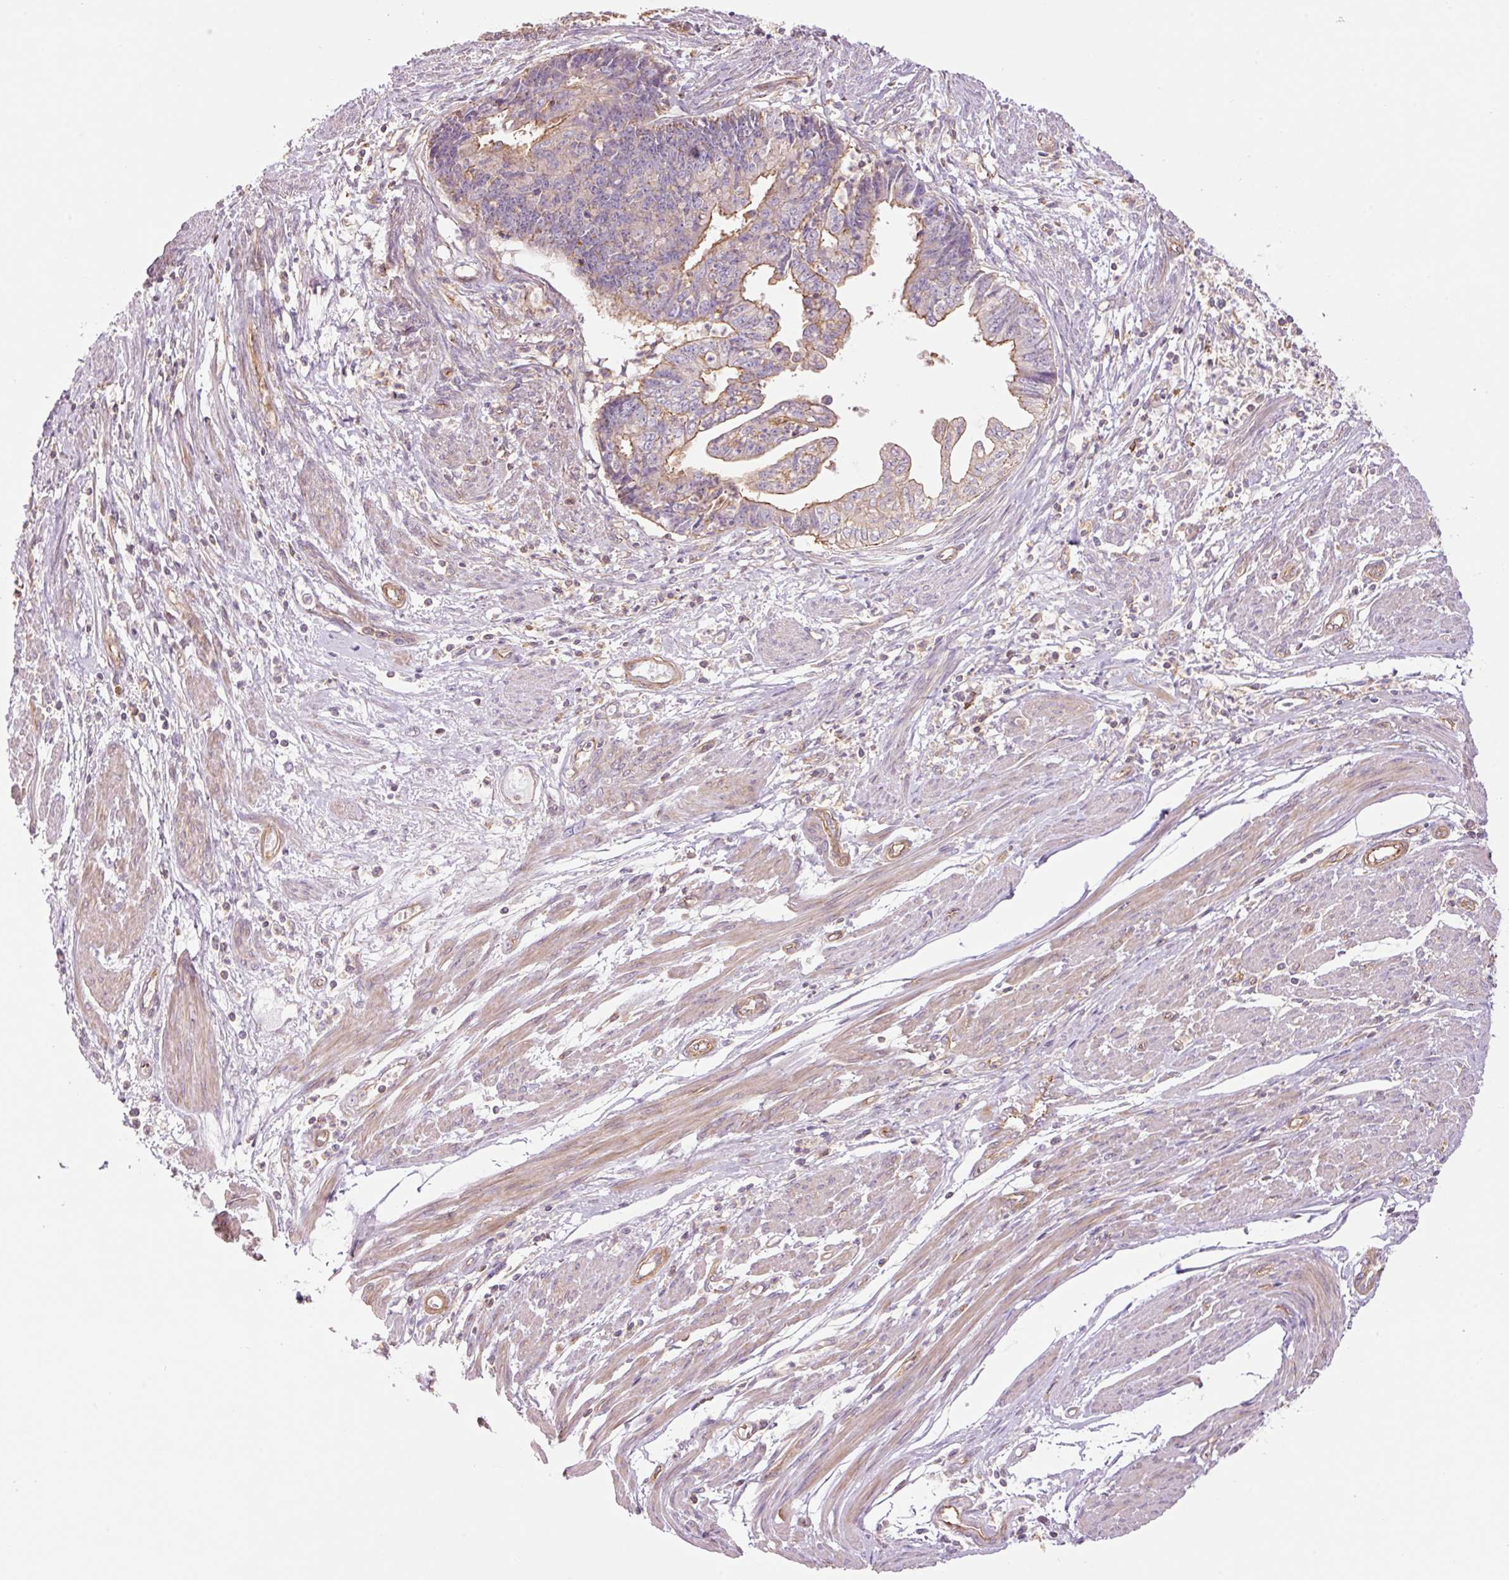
{"staining": {"intensity": "weak", "quantity": "25%-75%", "location": "cytoplasmic/membranous"}, "tissue": "endometrial cancer", "cell_type": "Tumor cells", "image_type": "cancer", "snomed": [{"axis": "morphology", "description": "Adenocarcinoma, NOS"}, {"axis": "topography", "description": "Endometrium"}], "caption": "Endometrial adenocarcinoma tissue shows weak cytoplasmic/membranous positivity in approximately 25%-75% of tumor cells, visualized by immunohistochemistry. (DAB (3,3'-diaminobenzidine) IHC, brown staining for protein, blue staining for nuclei).", "gene": "PPP1R1B", "patient": {"sex": "female", "age": 73}}